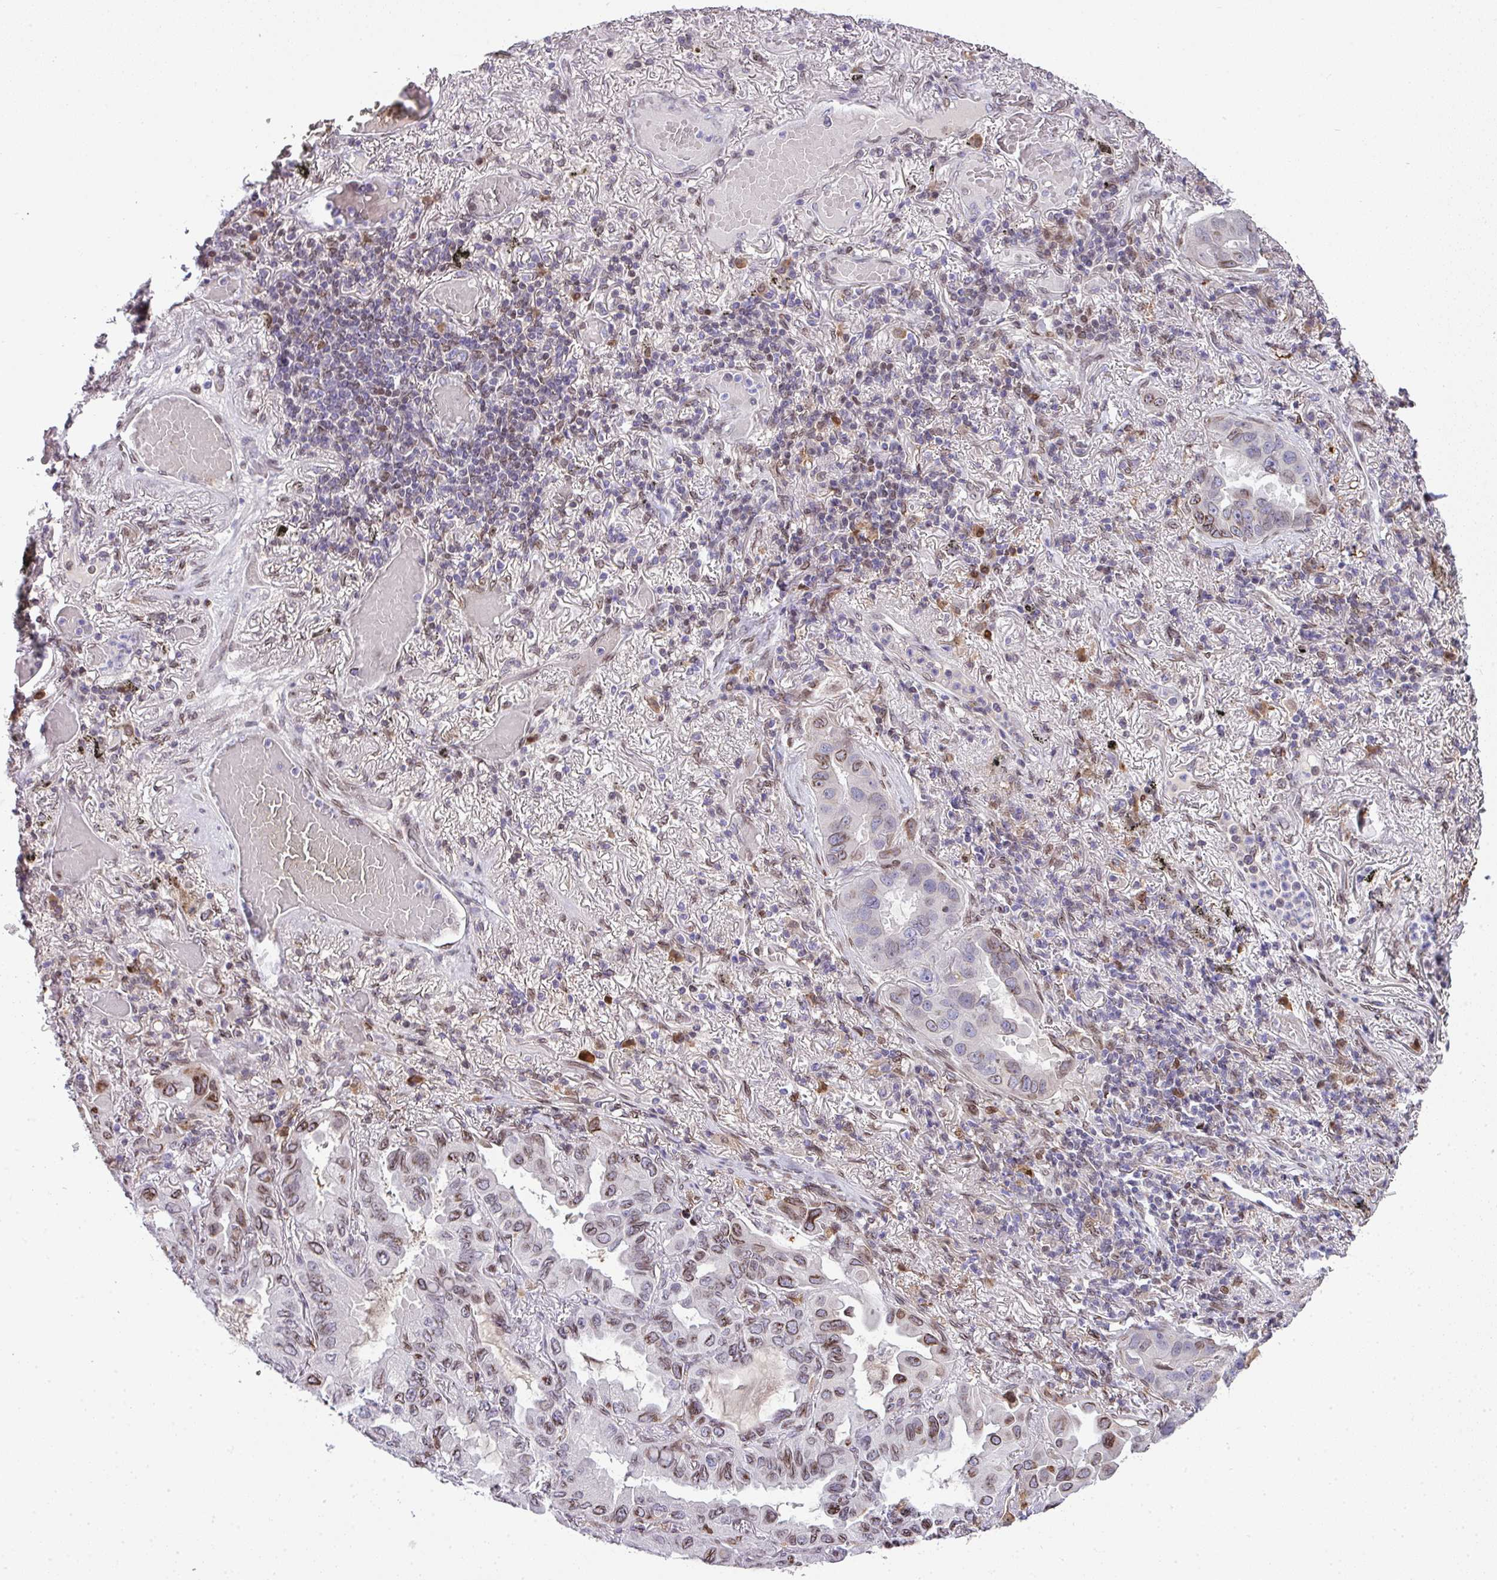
{"staining": {"intensity": "moderate", "quantity": "<25%", "location": "cytoplasmic/membranous,nuclear"}, "tissue": "lung cancer", "cell_type": "Tumor cells", "image_type": "cancer", "snomed": [{"axis": "morphology", "description": "Adenocarcinoma, NOS"}, {"axis": "topography", "description": "Lung"}], "caption": "Lung cancer stained with a protein marker shows moderate staining in tumor cells.", "gene": "PLK1", "patient": {"sex": "male", "age": 64}}